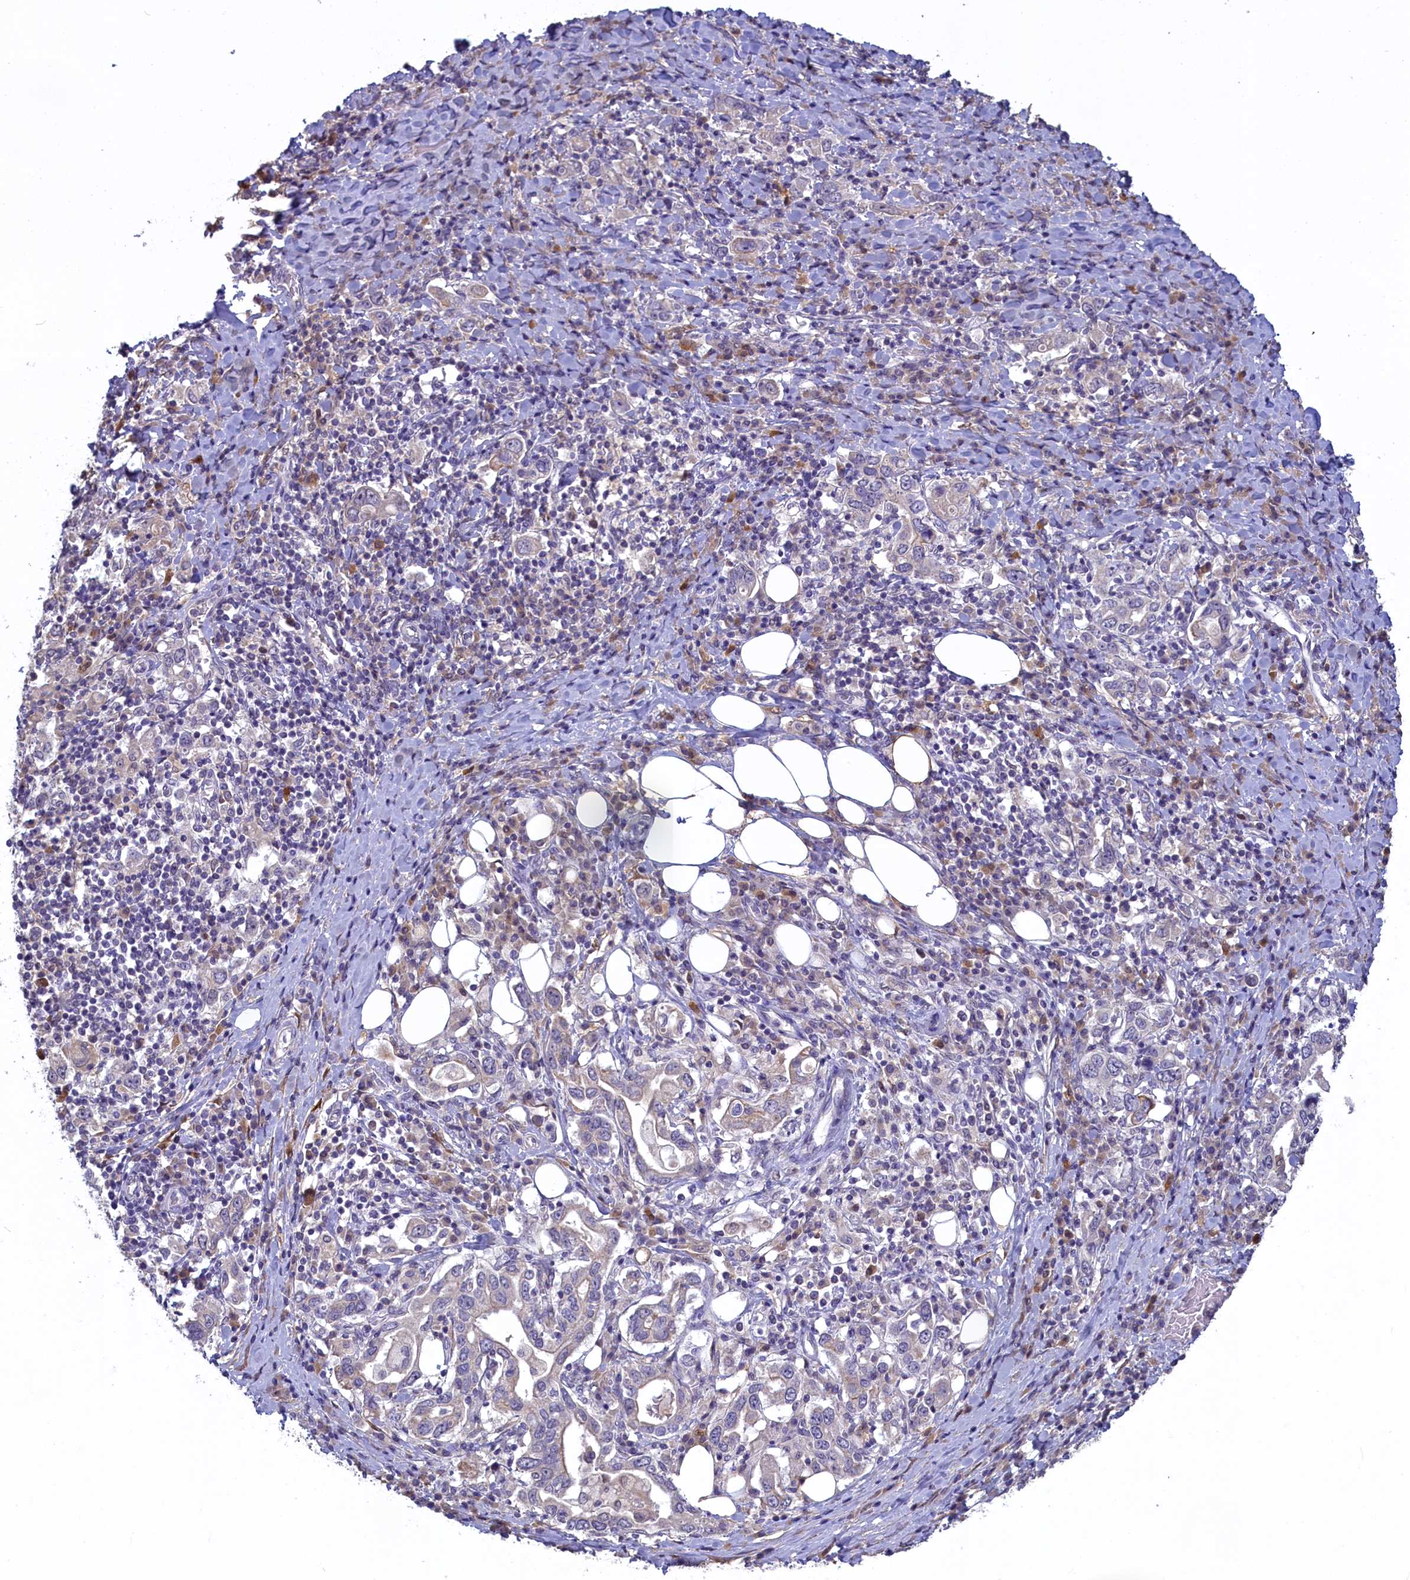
{"staining": {"intensity": "negative", "quantity": "none", "location": "none"}, "tissue": "stomach cancer", "cell_type": "Tumor cells", "image_type": "cancer", "snomed": [{"axis": "morphology", "description": "Adenocarcinoma, NOS"}, {"axis": "topography", "description": "Stomach, upper"}, {"axis": "topography", "description": "Stomach"}], "caption": "Immunohistochemistry of adenocarcinoma (stomach) demonstrates no expression in tumor cells.", "gene": "UCHL3", "patient": {"sex": "male", "age": 62}}